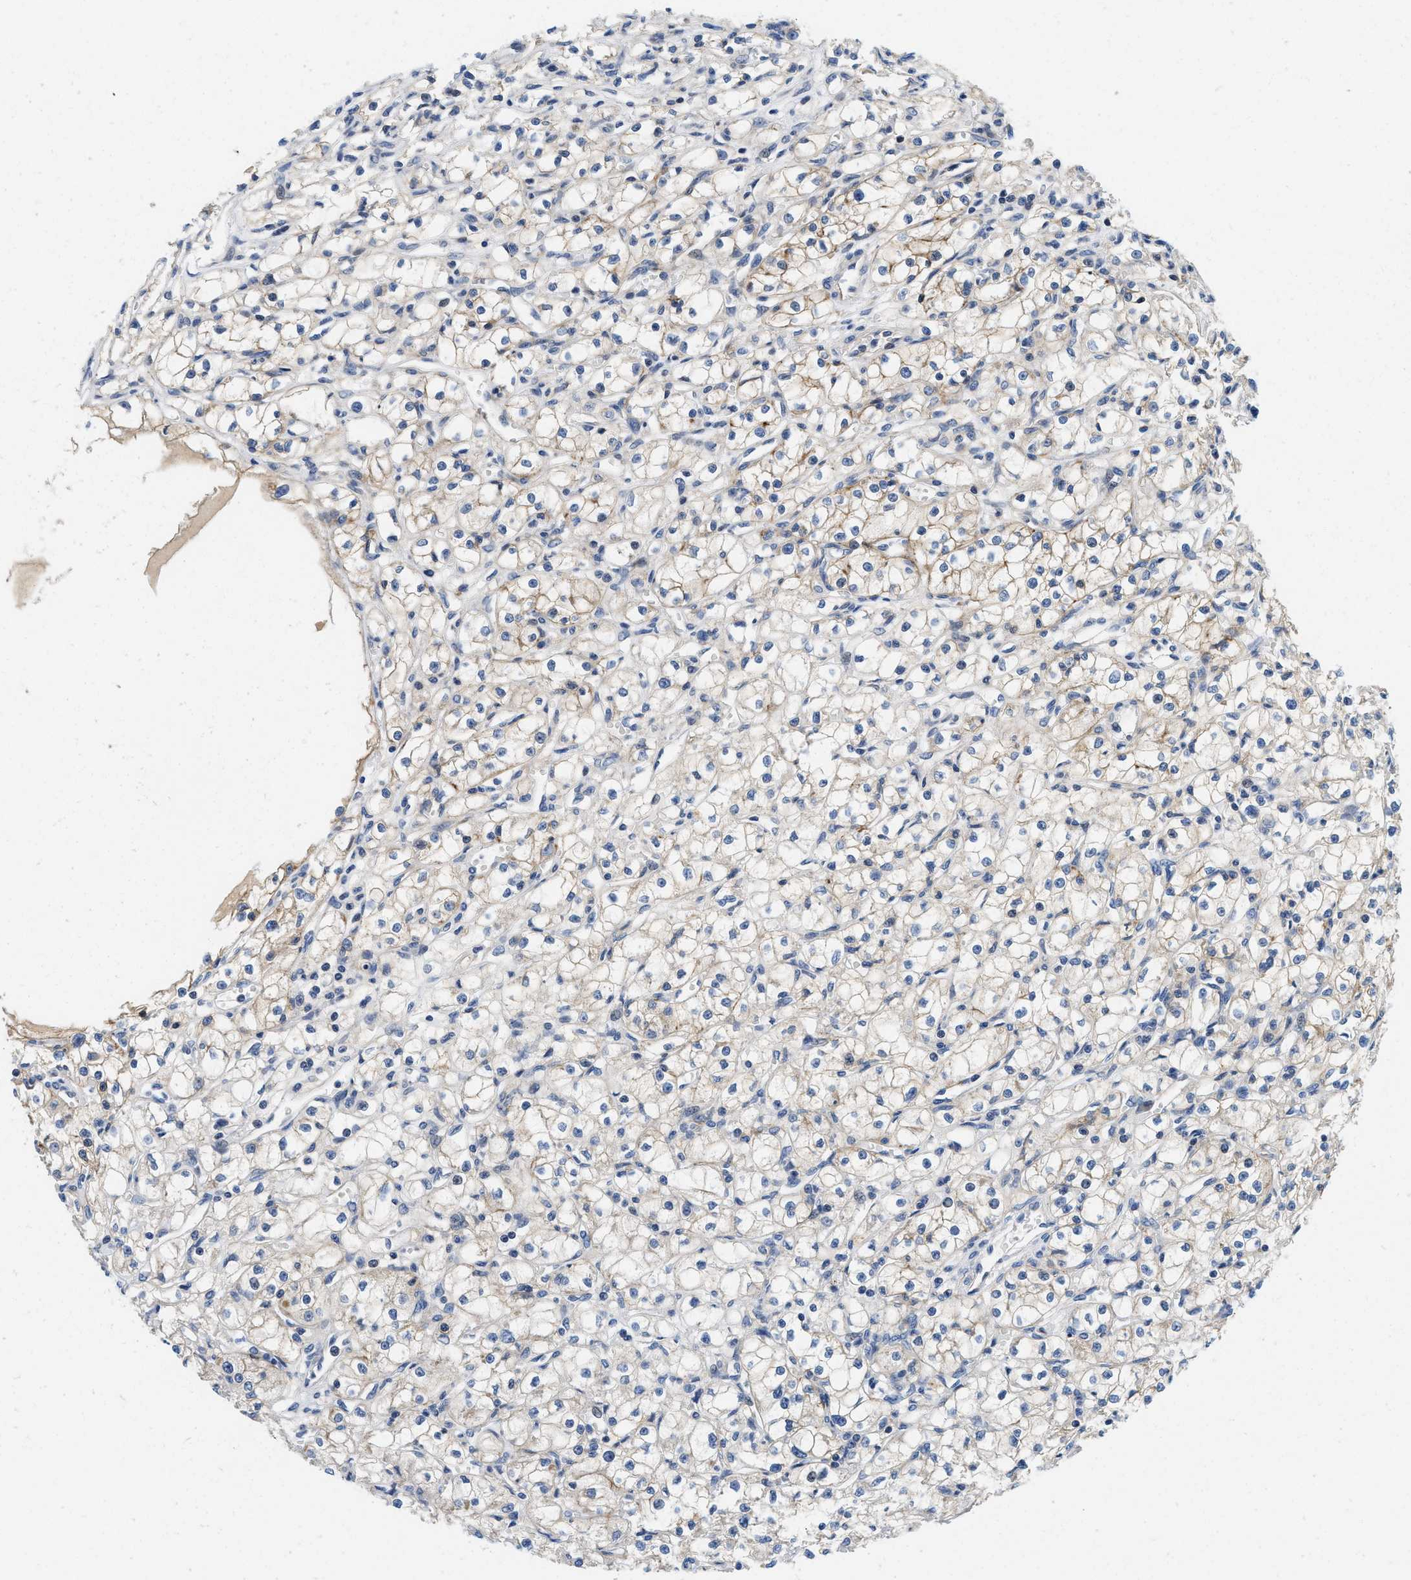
{"staining": {"intensity": "weak", "quantity": "<25%", "location": "cytoplasmic/membranous"}, "tissue": "renal cancer", "cell_type": "Tumor cells", "image_type": "cancer", "snomed": [{"axis": "morphology", "description": "Adenocarcinoma, NOS"}, {"axis": "topography", "description": "Kidney"}], "caption": "Tumor cells show no significant protein expression in adenocarcinoma (renal).", "gene": "IKBKE", "patient": {"sex": "male", "age": 56}}